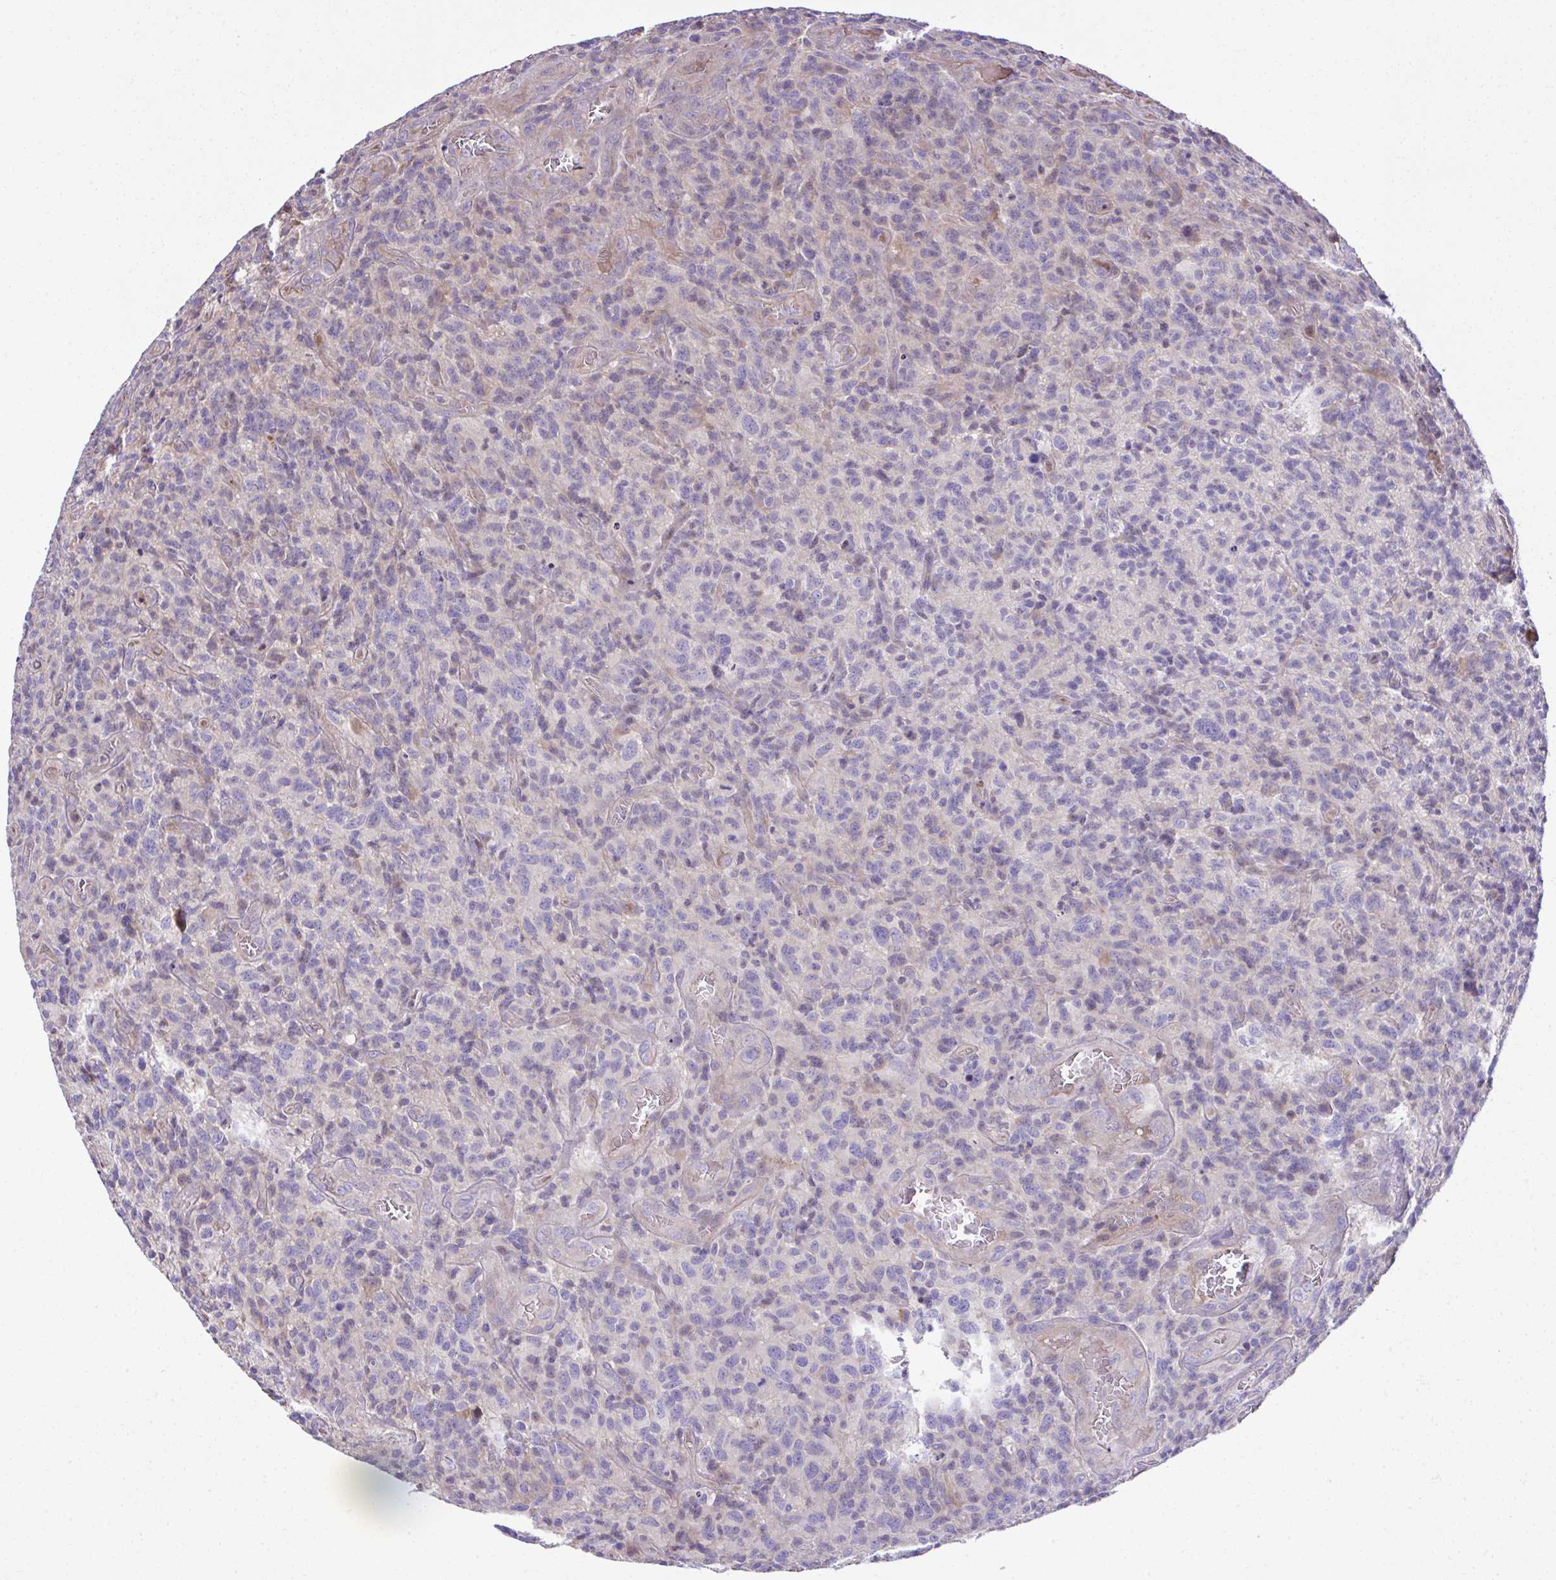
{"staining": {"intensity": "negative", "quantity": "none", "location": "none"}, "tissue": "glioma", "cell_type": "Tumor cells", "image_type": "cancer", "snomed": [{"axis": "morphology", "description": "Glioma, malignant, High grade"}, {"axis": "topography", "description": "Brain"}], "caption": "Glioma was stained to show a protein in brown. There is no significant staining in tumor cells.", "gene": "CCDC85C", "patient": {"sex": "male", "age": 76}}